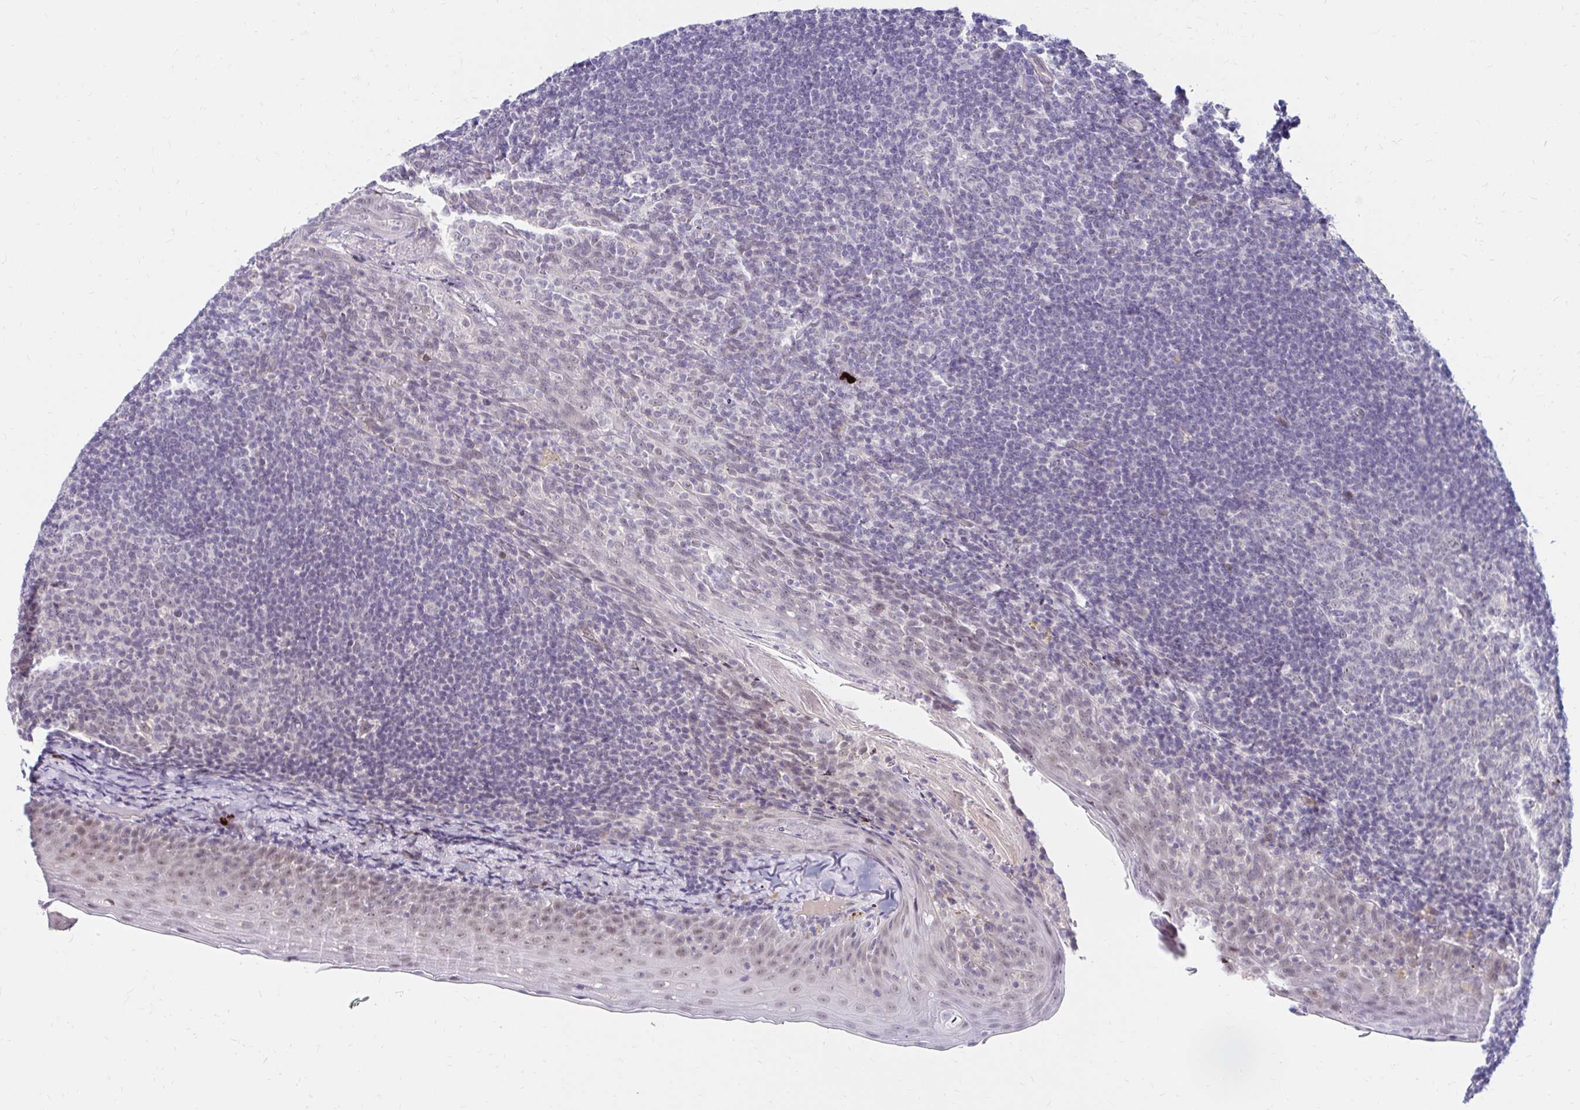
{"staining": {"intensity": "negative", "quantity": "none", "location": "none"}, "tissue": "tonsil", "cell_type": "Germinal center cells", "image_type": "normal", "snomed": [{"axis": "morphology", "description": "Normal tissue, NOS"}, {"axis": "topography", "description": "Tonsil"}], "caption": "Immunohistochemistry micrograph of normal tonsil: human tonsil stained with DAB (3,3'-diaminobenzidine) displays no significant protein staining in germinal center cells.", "gene": "GUCY1A1", "patient": {"sex": "female", "age": 10}}